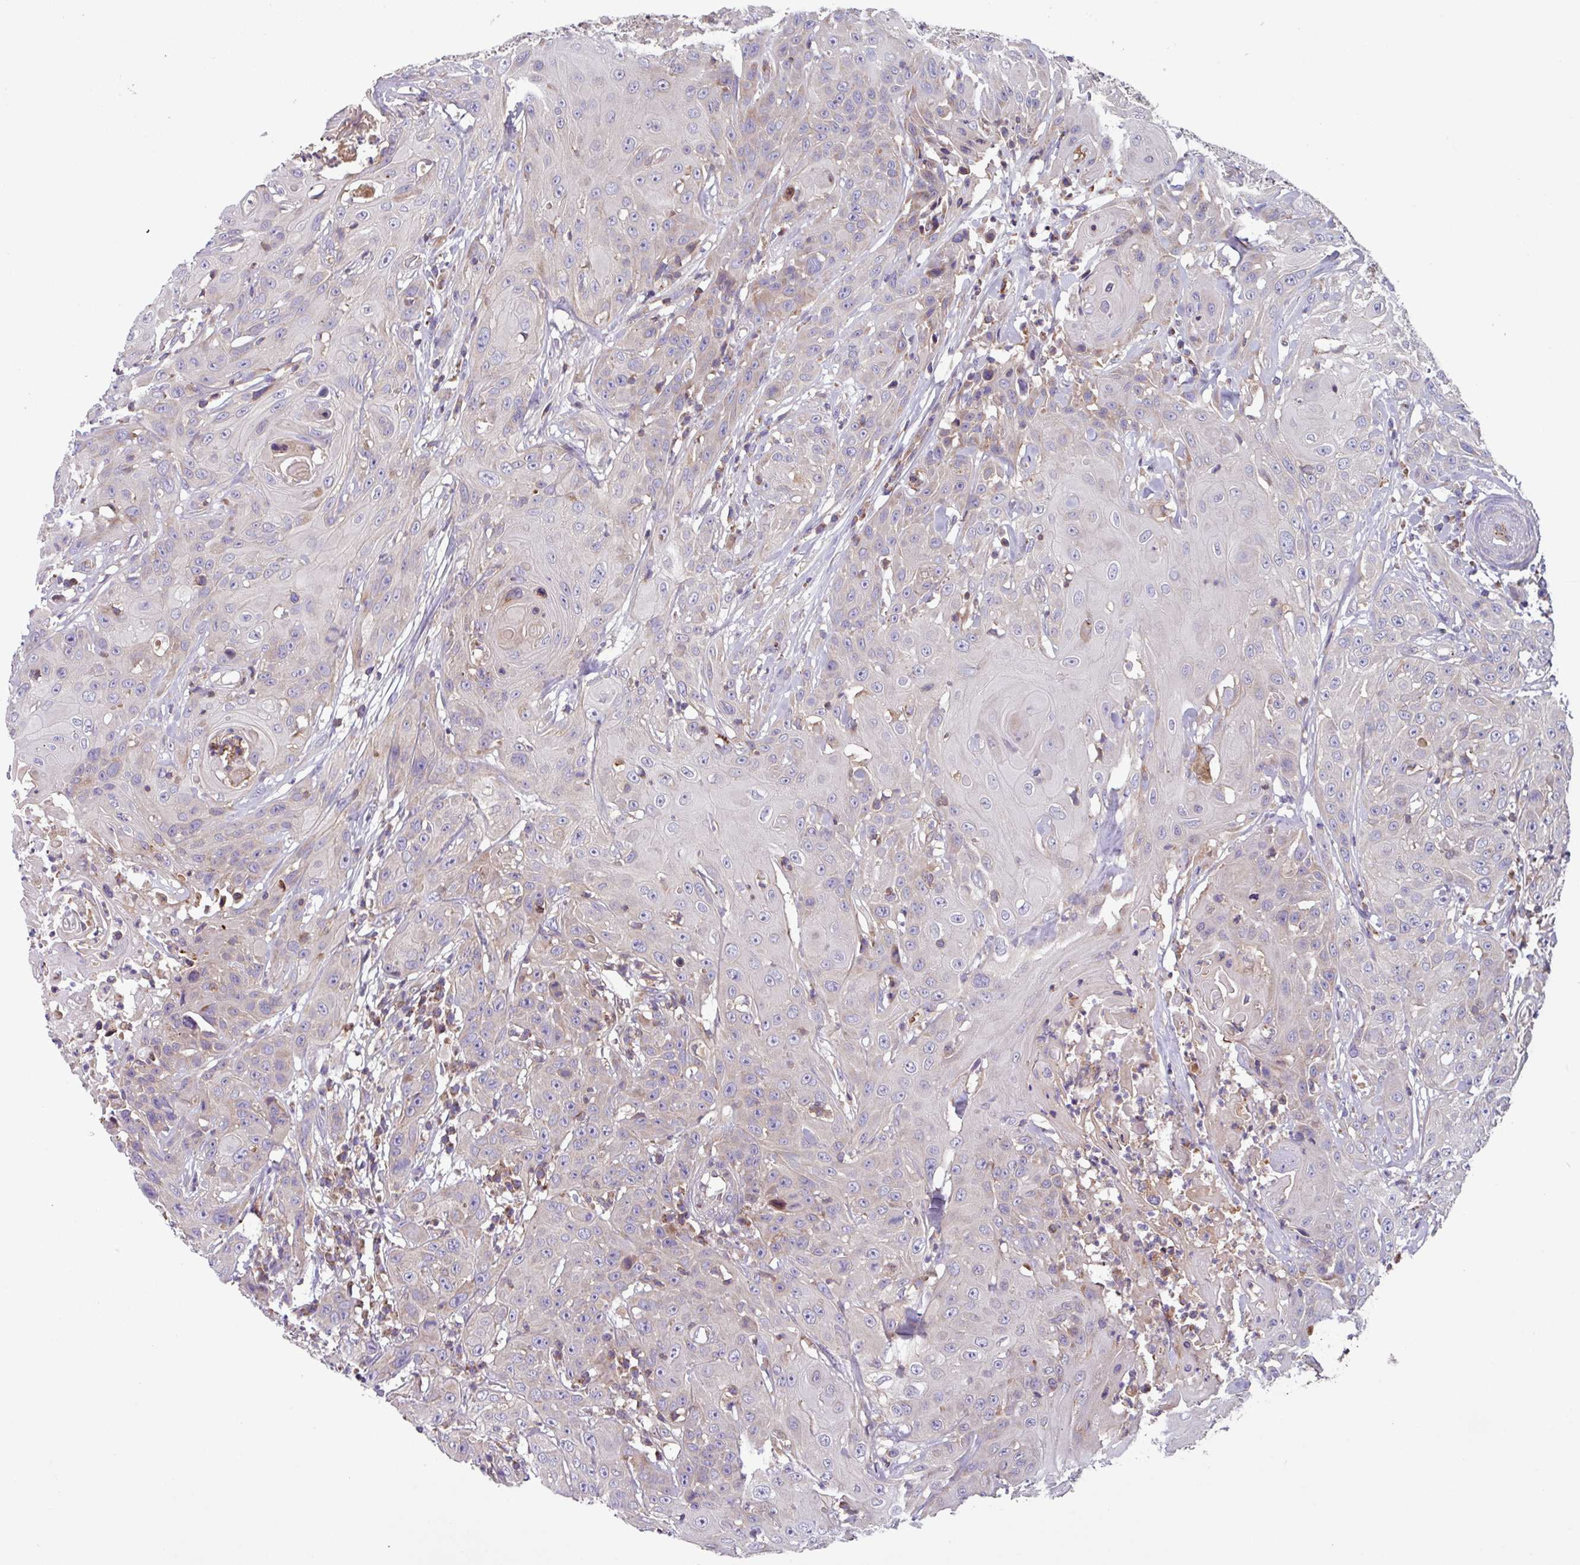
{"staining": {"intensity": "negative", "quantity": "none", "location": "none"}, "tissue": "head and neck cancer", "cell_type": "Tumor cells", "image_type": "cancer", "snomed": [{"axis": "morphology", "description": "Squamous cell carcinoma, NOS"}, {"axis": "topography", "description": "Skin"}, {"axis": "topography", "description": "Head-Neck"}], "caption": "High magnification brightfield microscopy of head and neck cancer (squamous cell carcinoma) stained with DAB (brown) and counterstained with hematoxylin (blue): tumor cells show no significant expression.", "gene": "PLEKHD1", "patient": {"sex": "male", "age": 80}}